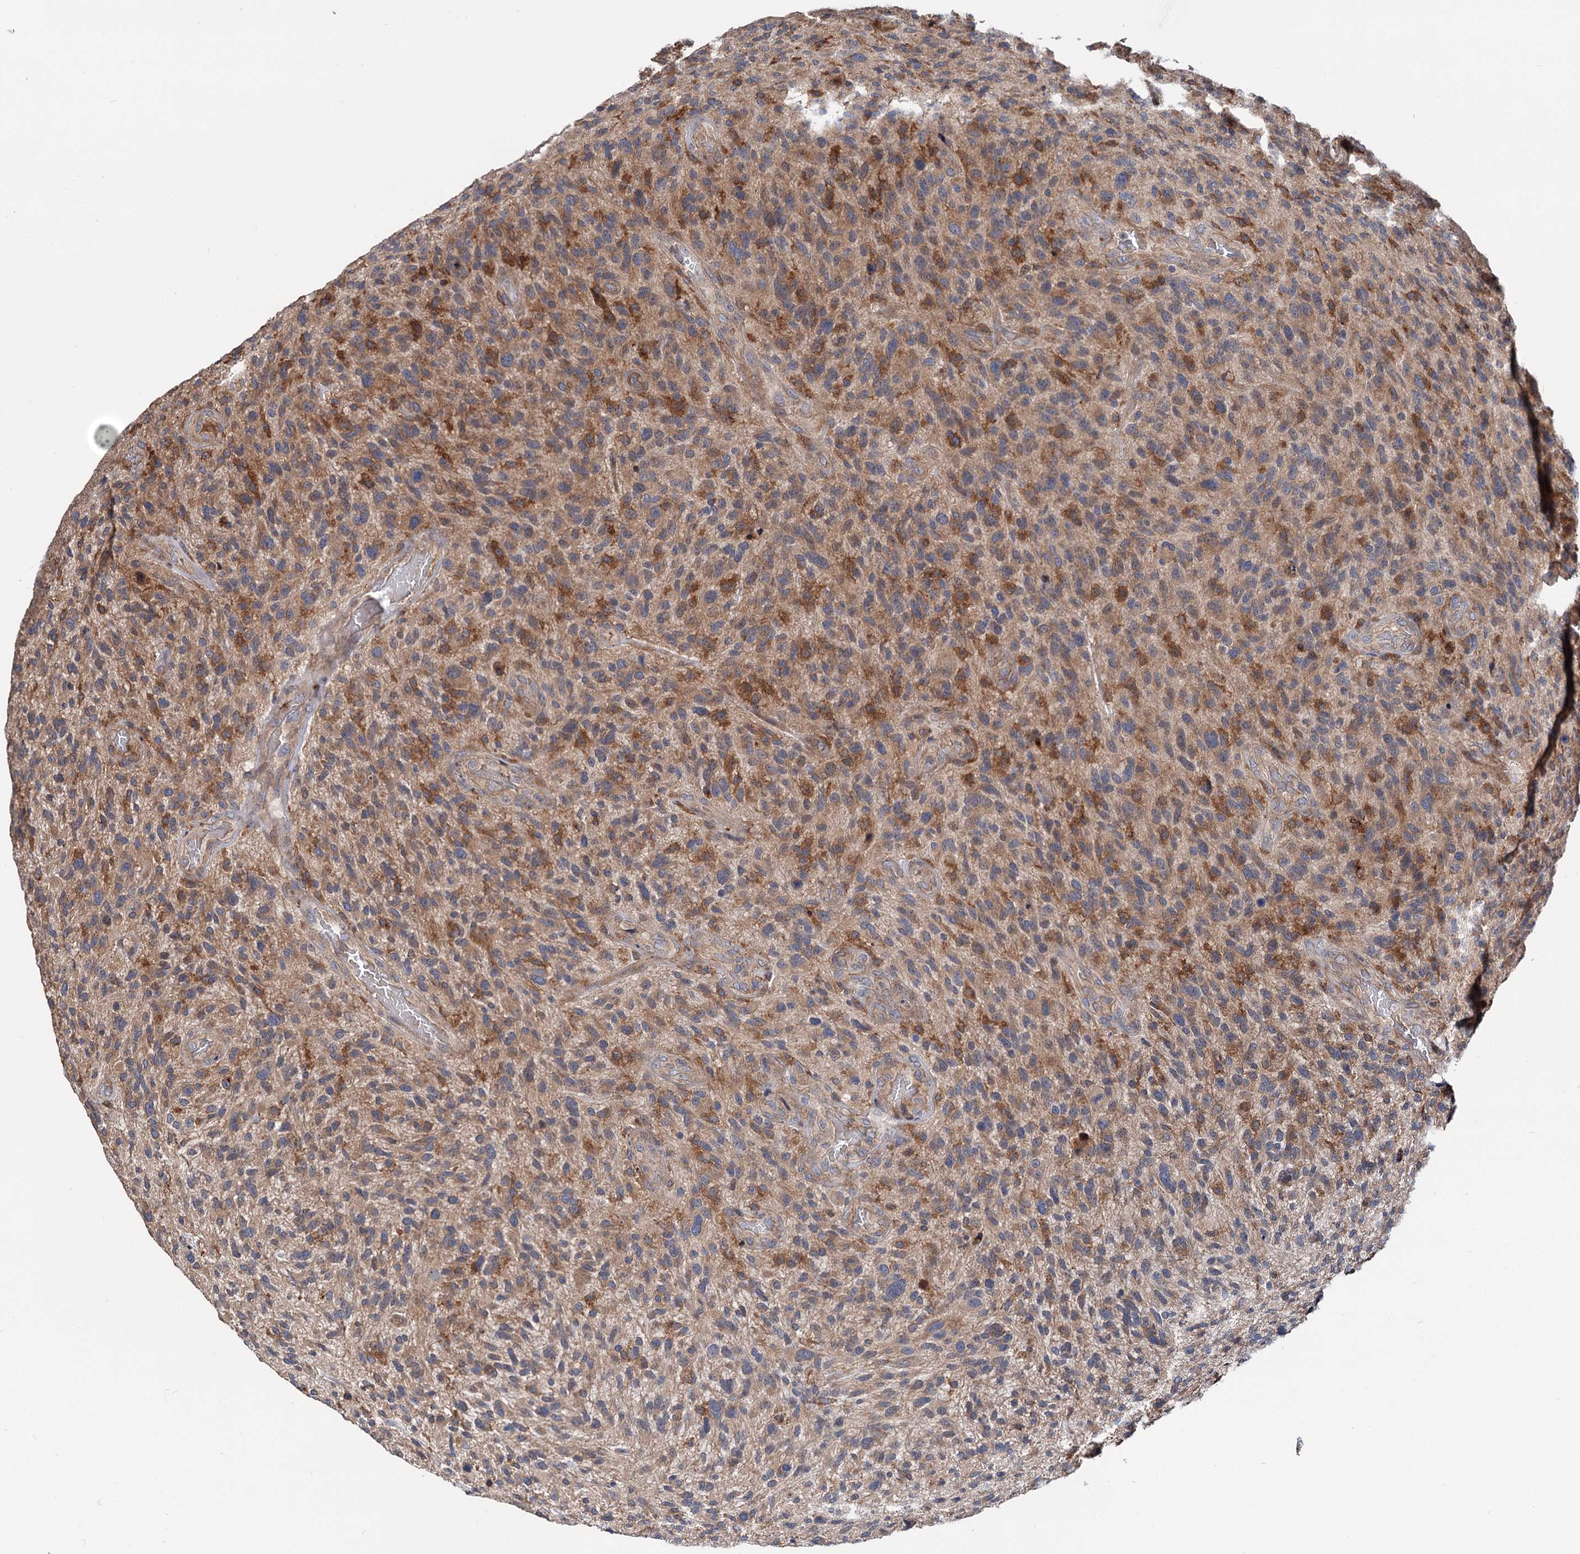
{"staining": {"intensity": "moderate", "quantity": "25%-75%", "location": "cytoplasmic/membranous"}, "tissue": "glioma", "cell_type": "Tumor cells", "image_type": "cancer", "snomed": [{"axis": "morphology", "description": "Glioma, malignant, High grade"}, {"axis": "topography", "description": "Brain"}], "caption": "Glioma was stained to show a protein in brown. There is medium levels of moderate cytoplasmic/membranous positivity in approximately 25%-75% of tumor cells. Using DAB (brown) and hematoxylin (blue) stains, captured at high magnification using brightfield microscopy.", "gene": "RNF111", "patient": {"sex": "male", "age": 47}}